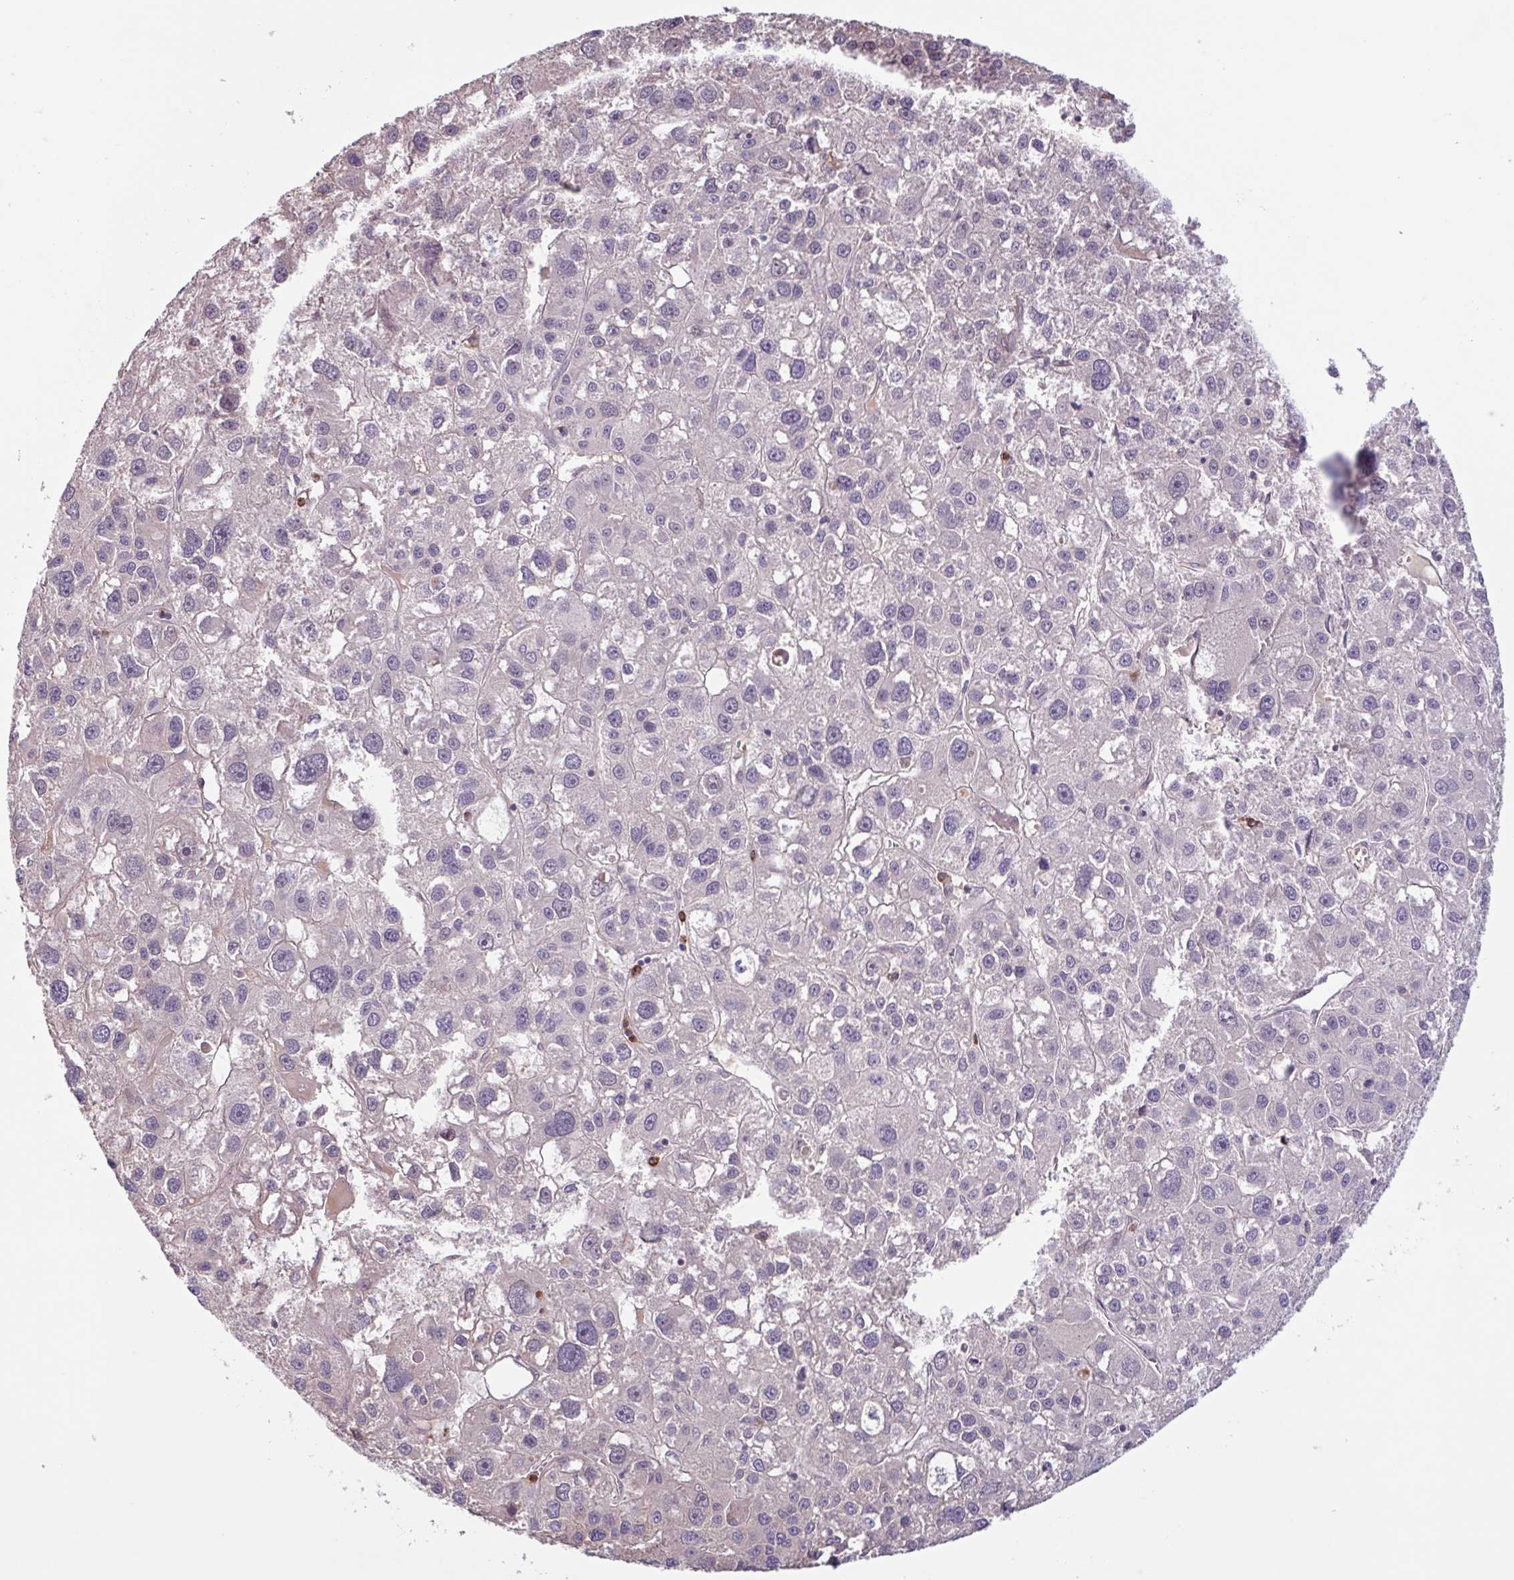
{"staining": {"intensity": "negative", "quantity": "none", "location": "none"}, "tissue": "liver cancer", "cell_type": "Tumor cells", "image_type": "cancer", "snomed": [{"axis": "morphology", "description": "Carcinoma, Hepatocellular, NOS"}, {"axis": "topography", "description": "Liver"}], "caption": "Immunohistochemistry (IHC) image of neoplastic tissue: human liver hepatocellular carcinoma stained with DAB (3,3'-diaminobenzidine) reveals no significant protein expression in tumor cells.", "gene": "TAF1D", "patient": {"sex": "male", "age": 73}}